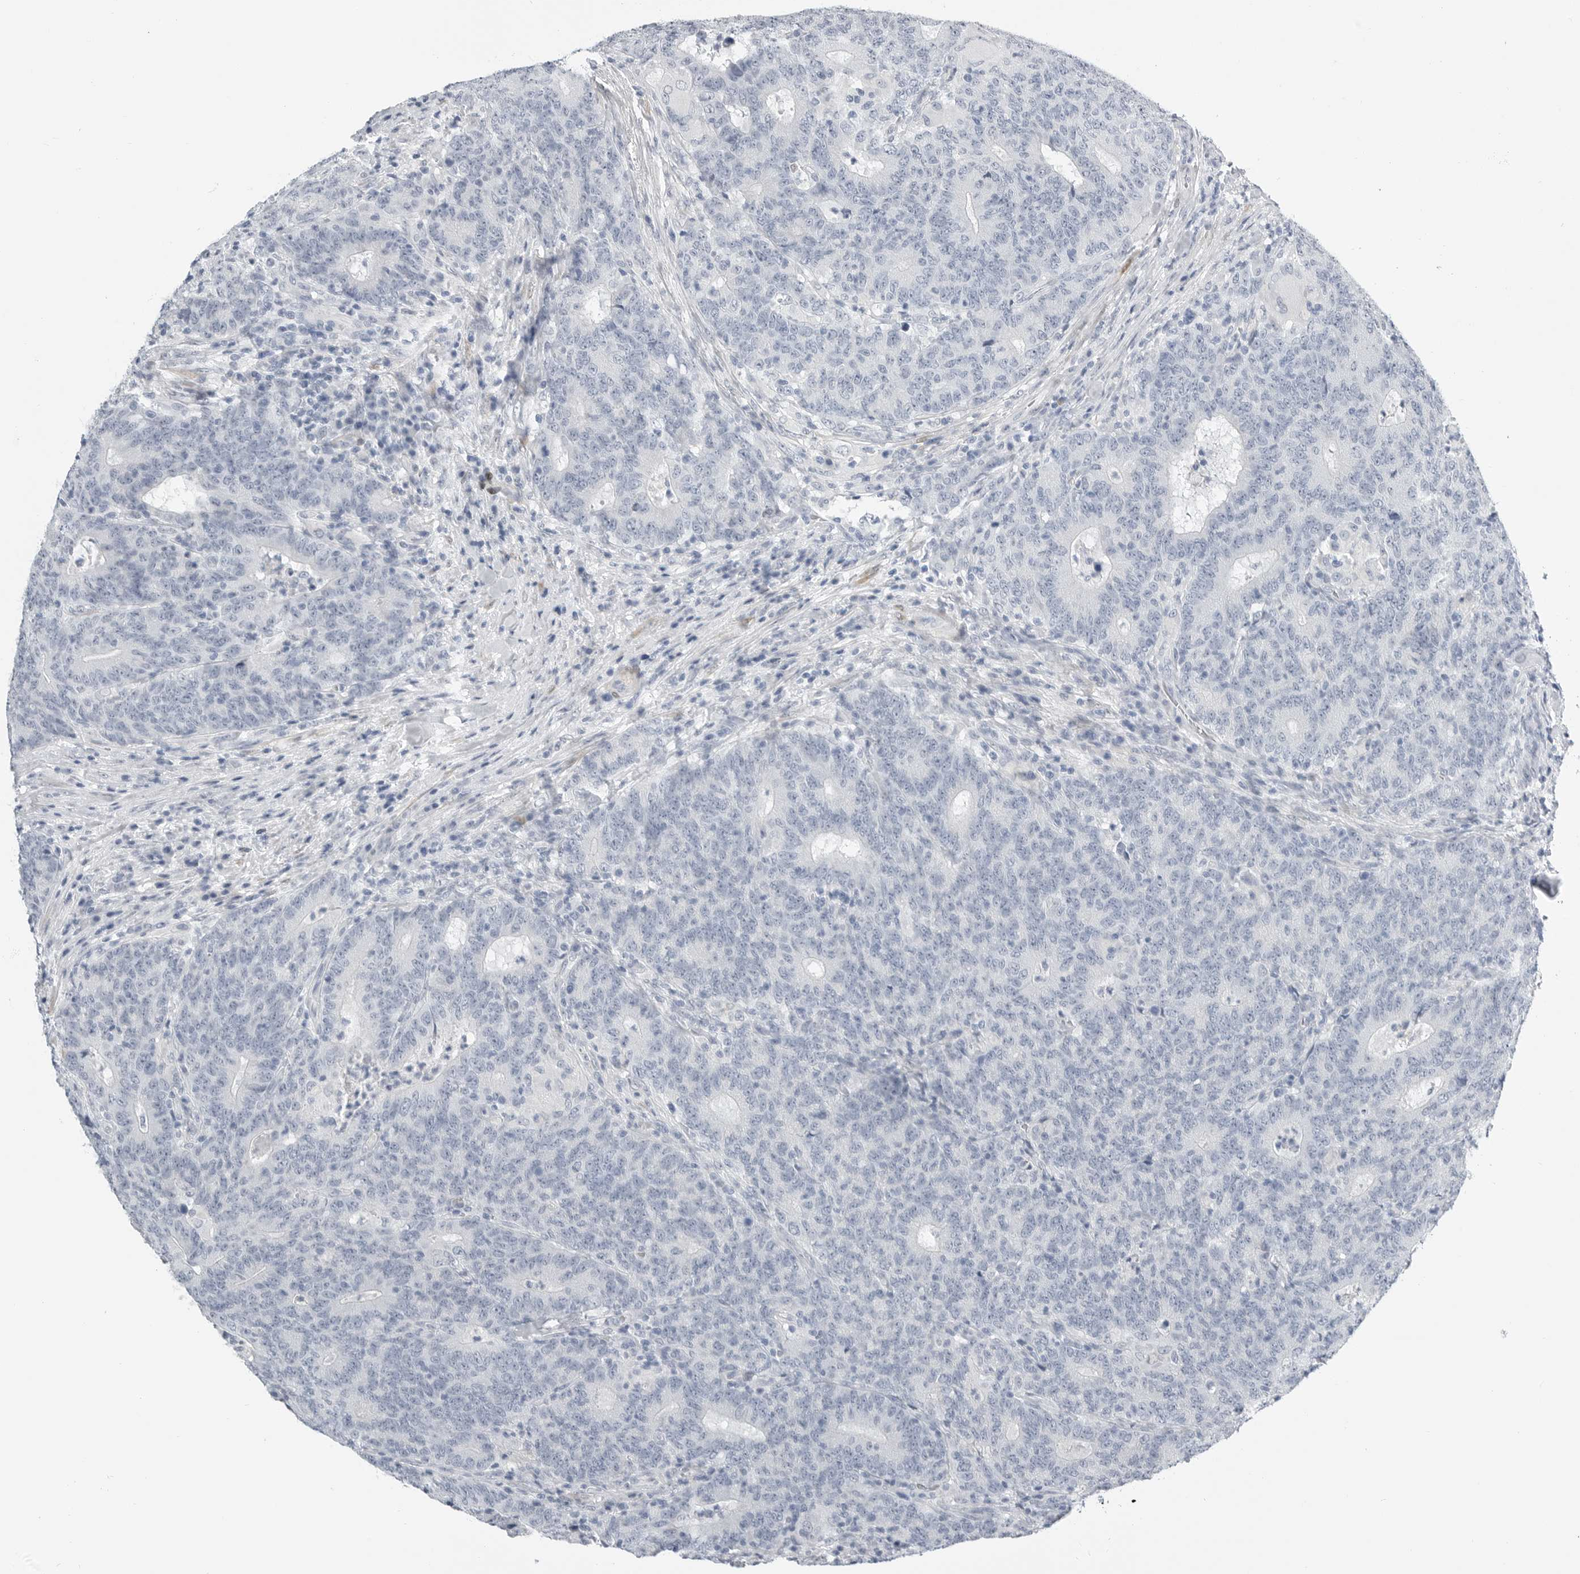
{"staining": {"intensity": "negative", "quantity": "none", "location": "none"}, "tissue": "colorectal cancer", "cell_type": "Tumor cells", "image_type": "cancer", "snomed": [{"axis": "morphology", "description": "Normal tissue, NOS"}, {"axis": "morphology", "description": "Adenocarcinoma, NOS"}, {"axis": "topography", "description": "Colon"}], "caption": "Immunohistochemistry micrograph of human colorectal cancer stained for a protein (brown), which exhibits no expression in tumor cells.", "gene": "PLN", "patient": {"sex": "female", "age": 75}}